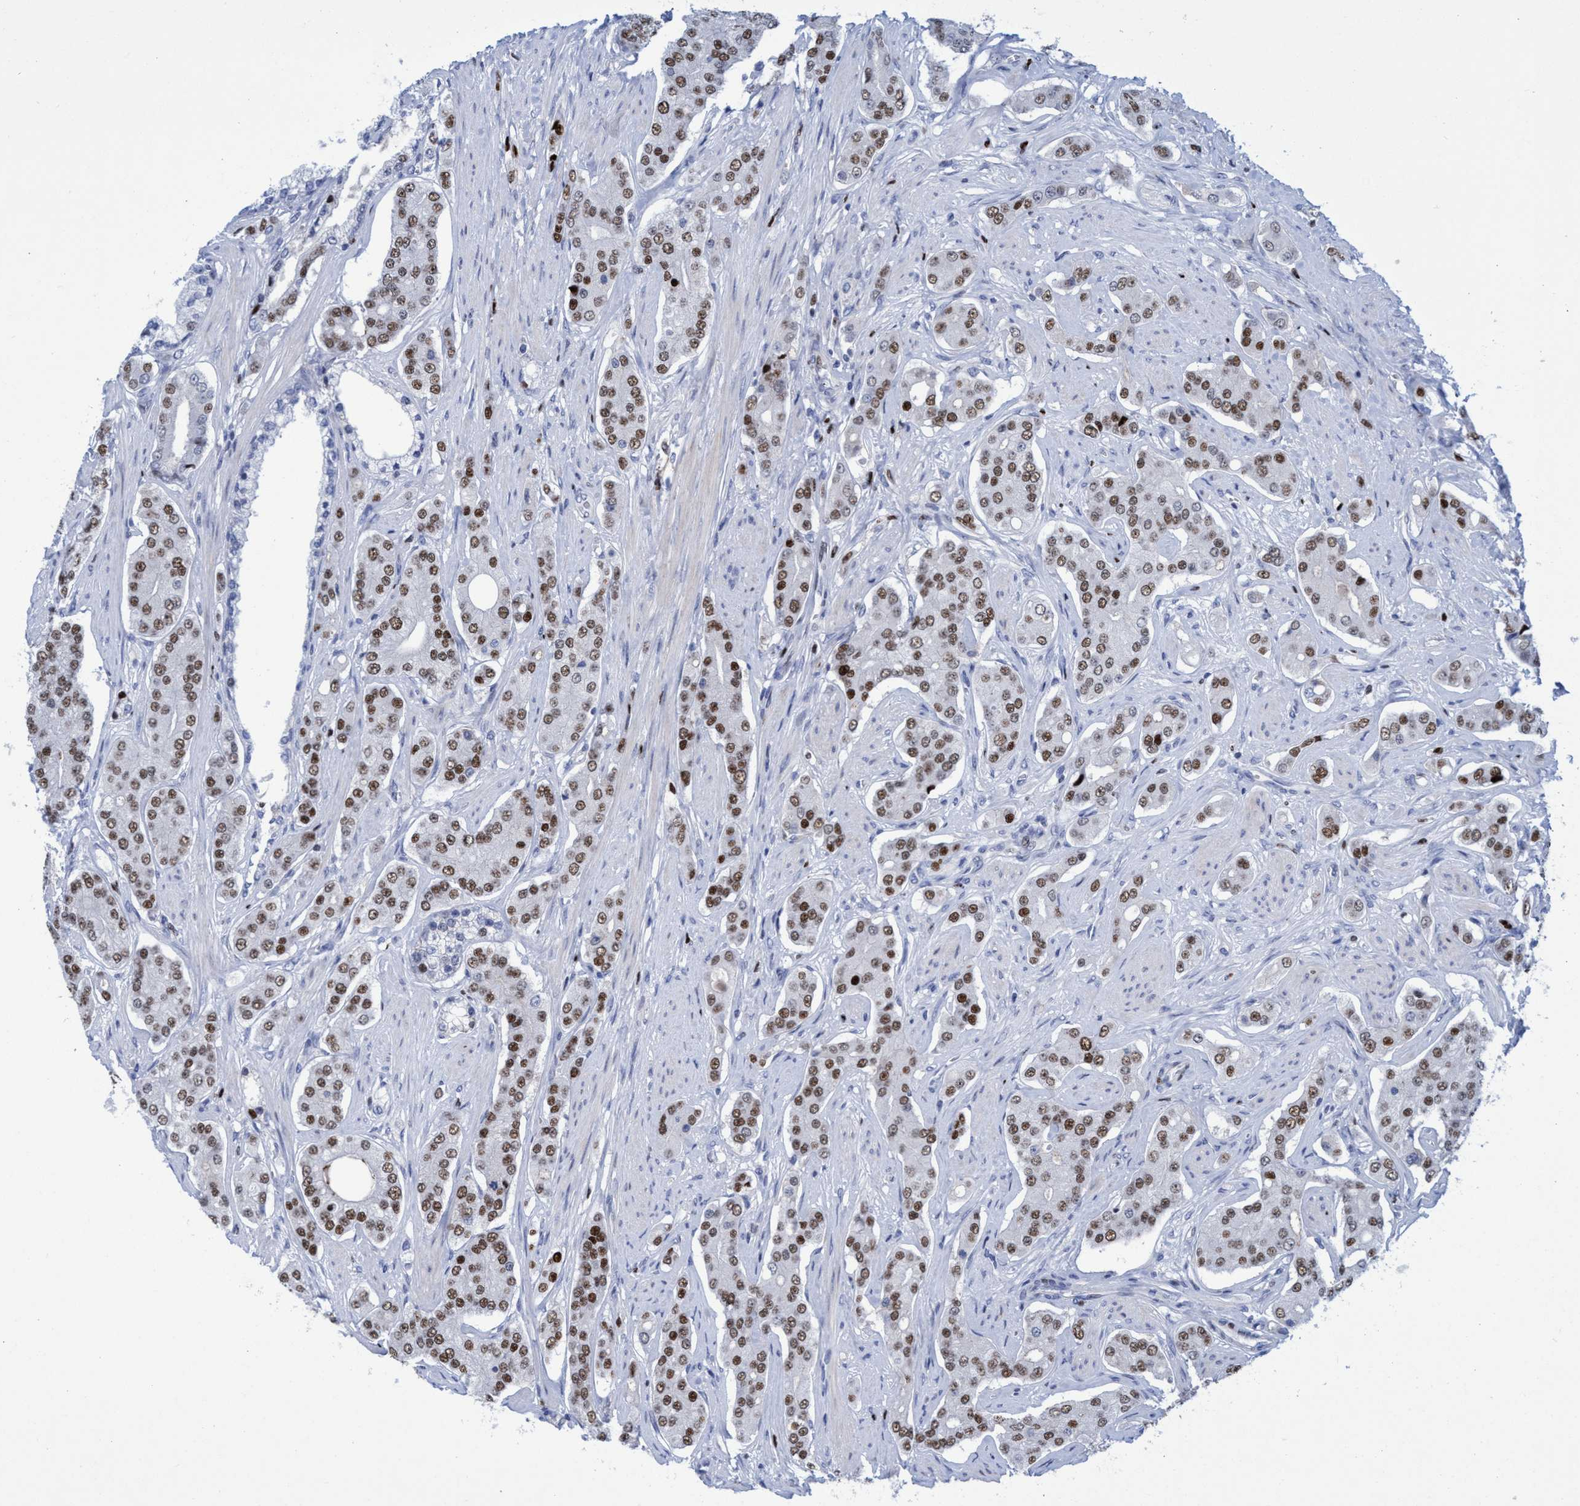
{"staining": {"intensity": "moderate", "quantity": ">75%", "location": "nuclear"}, "tissue": "prostate cancer", "cell_type": "Tumor cells", "image_type": "cancer", "snomed": [{"axis": "morphology", "description": "Adenocarcinoma, High grade"}, {"axis": "topography", "description": "Prostate"}], "caption": "Immunohistochemistry (IHC) of prostate adenocarcinoma (high-grade) reveals medium levels of moderate nuclear expression in approximately >75% of tumor cells.", "gene": "R3HCC1", "patient": {"sex": "male", "age": 71}}